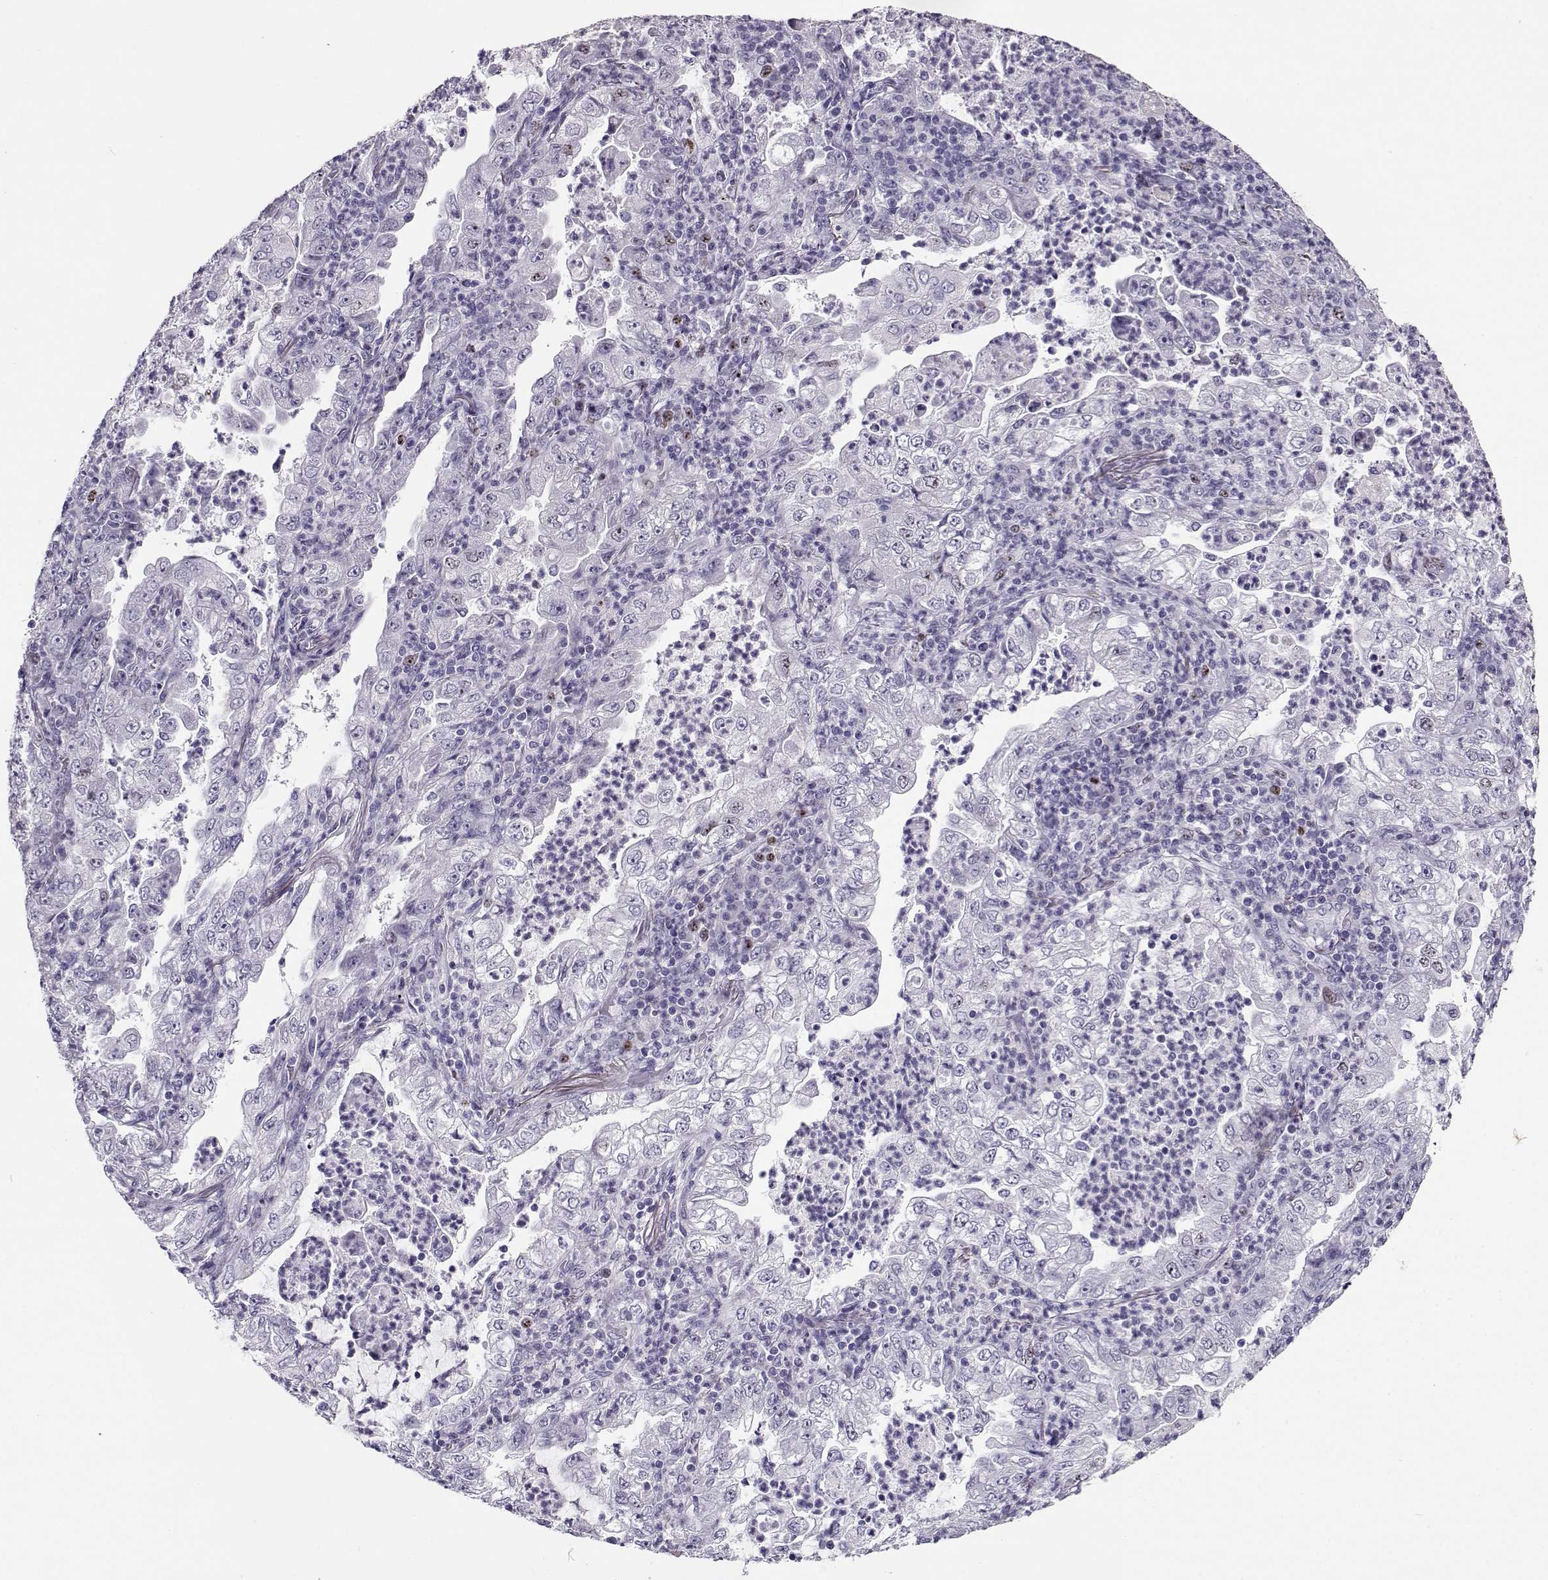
{"staining": {"intensity": "negative", "quantity": "none", "location": "none"}, "tissue": "lung cancer", "cell_type": "Tumor cells", "image_type": "cancer", "snomed": [{"axis": "morphology", "description": "Adenocarcinoma, NOS"}, {"axis": "topography", "description": "Lung"}], "caption": "Tumor cells are negative for brown protein staining in adenocarcinoma (lung).", "gene": "NPW", "patient": {"sex": "female", "age": 73}}